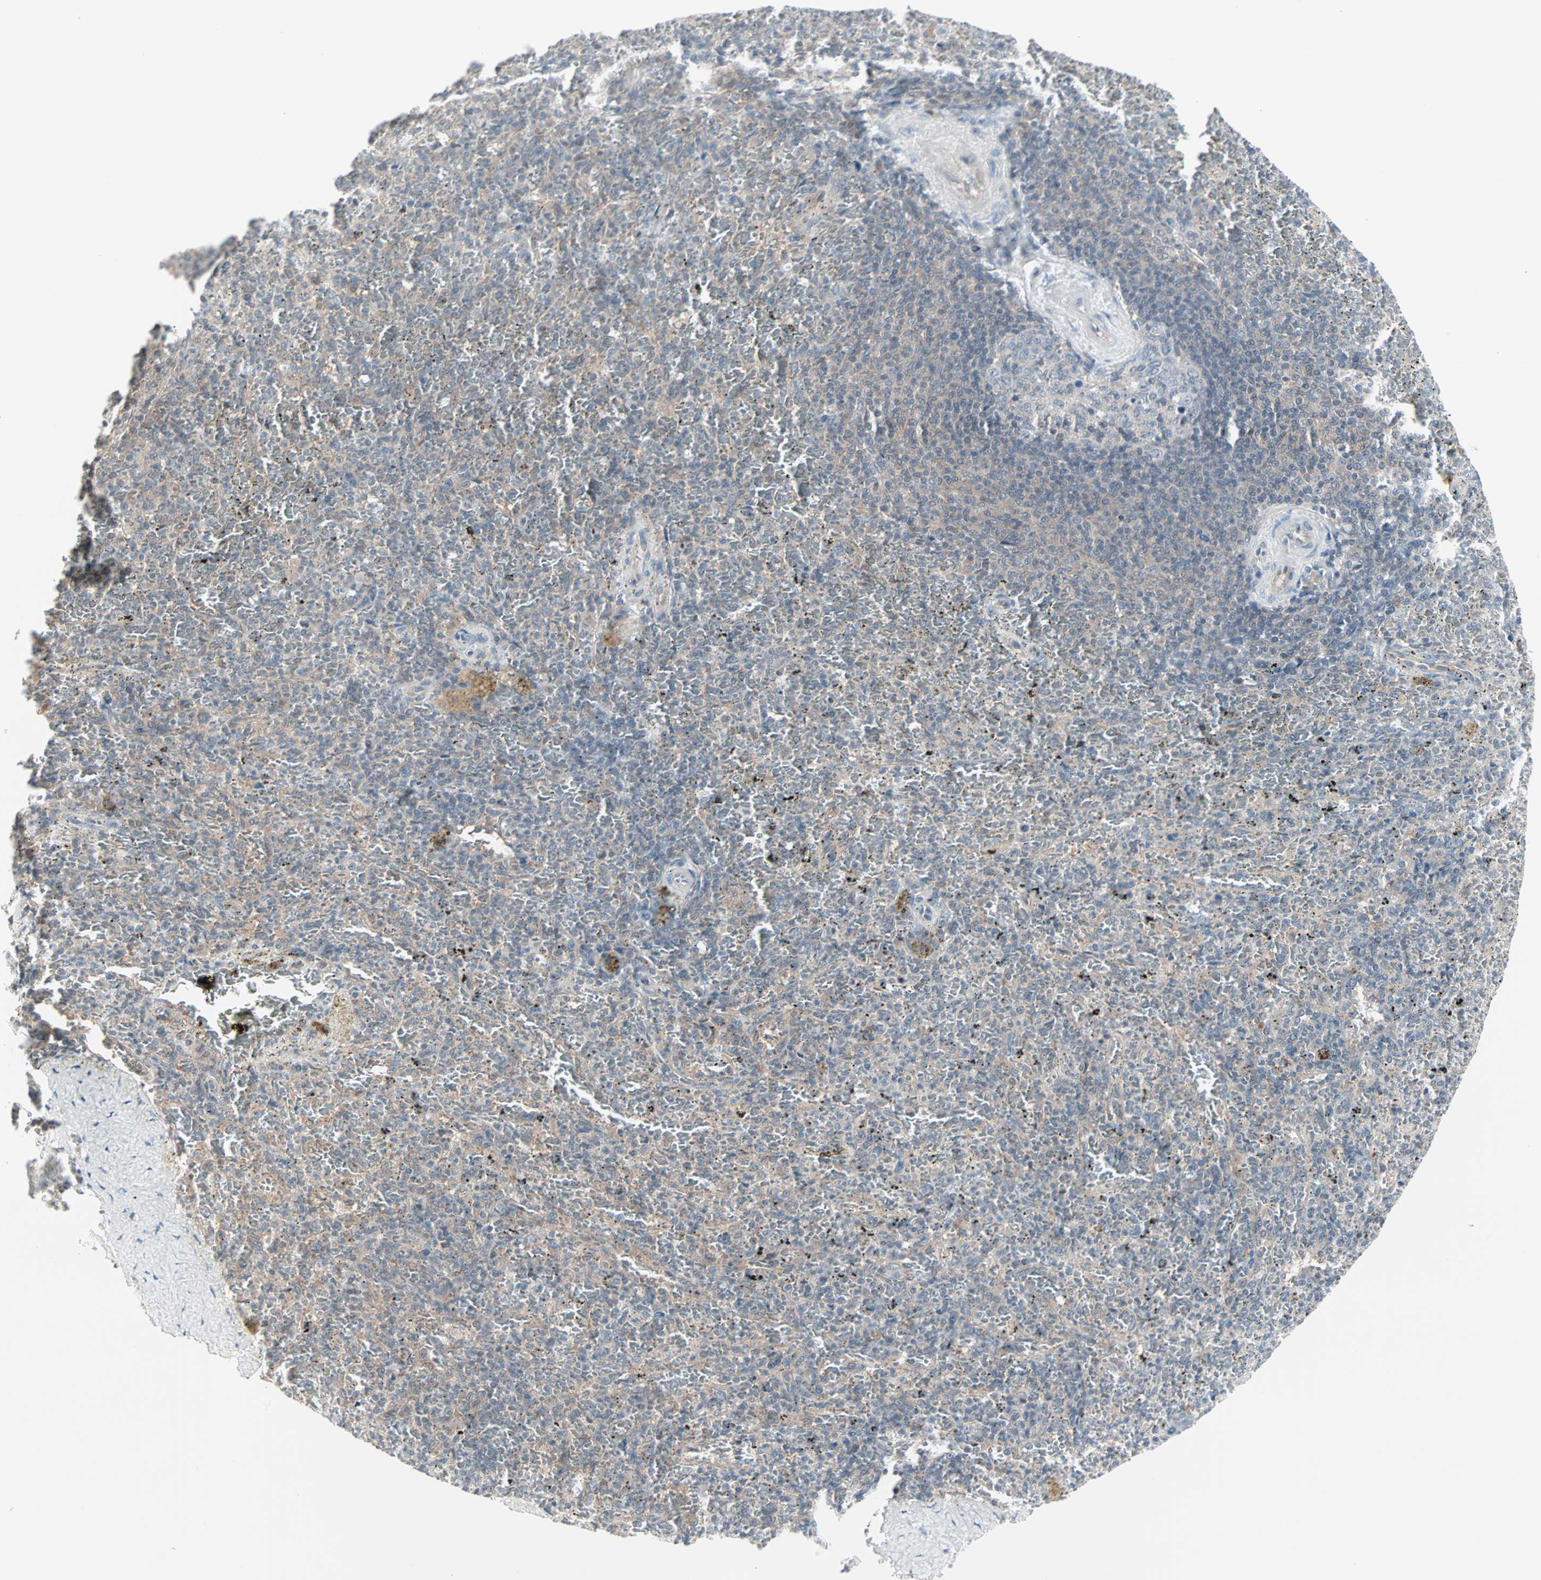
{"staining": {"intensity": "negative", "quantity": "none", "location": "none"}, "tissue": "spleen", "cell_type": "Cells in red pulp", "image_type": "normal", "snomed": [{"axis": "morphology", "description": "Normal tissue, NOS"}, {"axis": "topography", "description": "Spleen"}], "caption": "Immunohistochemistry micrograph of normal spleen: human spleen stained with DAB (3,3'-diaminobenzidine) exhibits no significant protein positivity in cells in red pulp. (Stains: DAB IHC with hematoxylin counter stain, Microscopy: brightfield microscopy at high magnification).", "gene": "PTPA", "patient": {"sex": "female", "age": 43}}